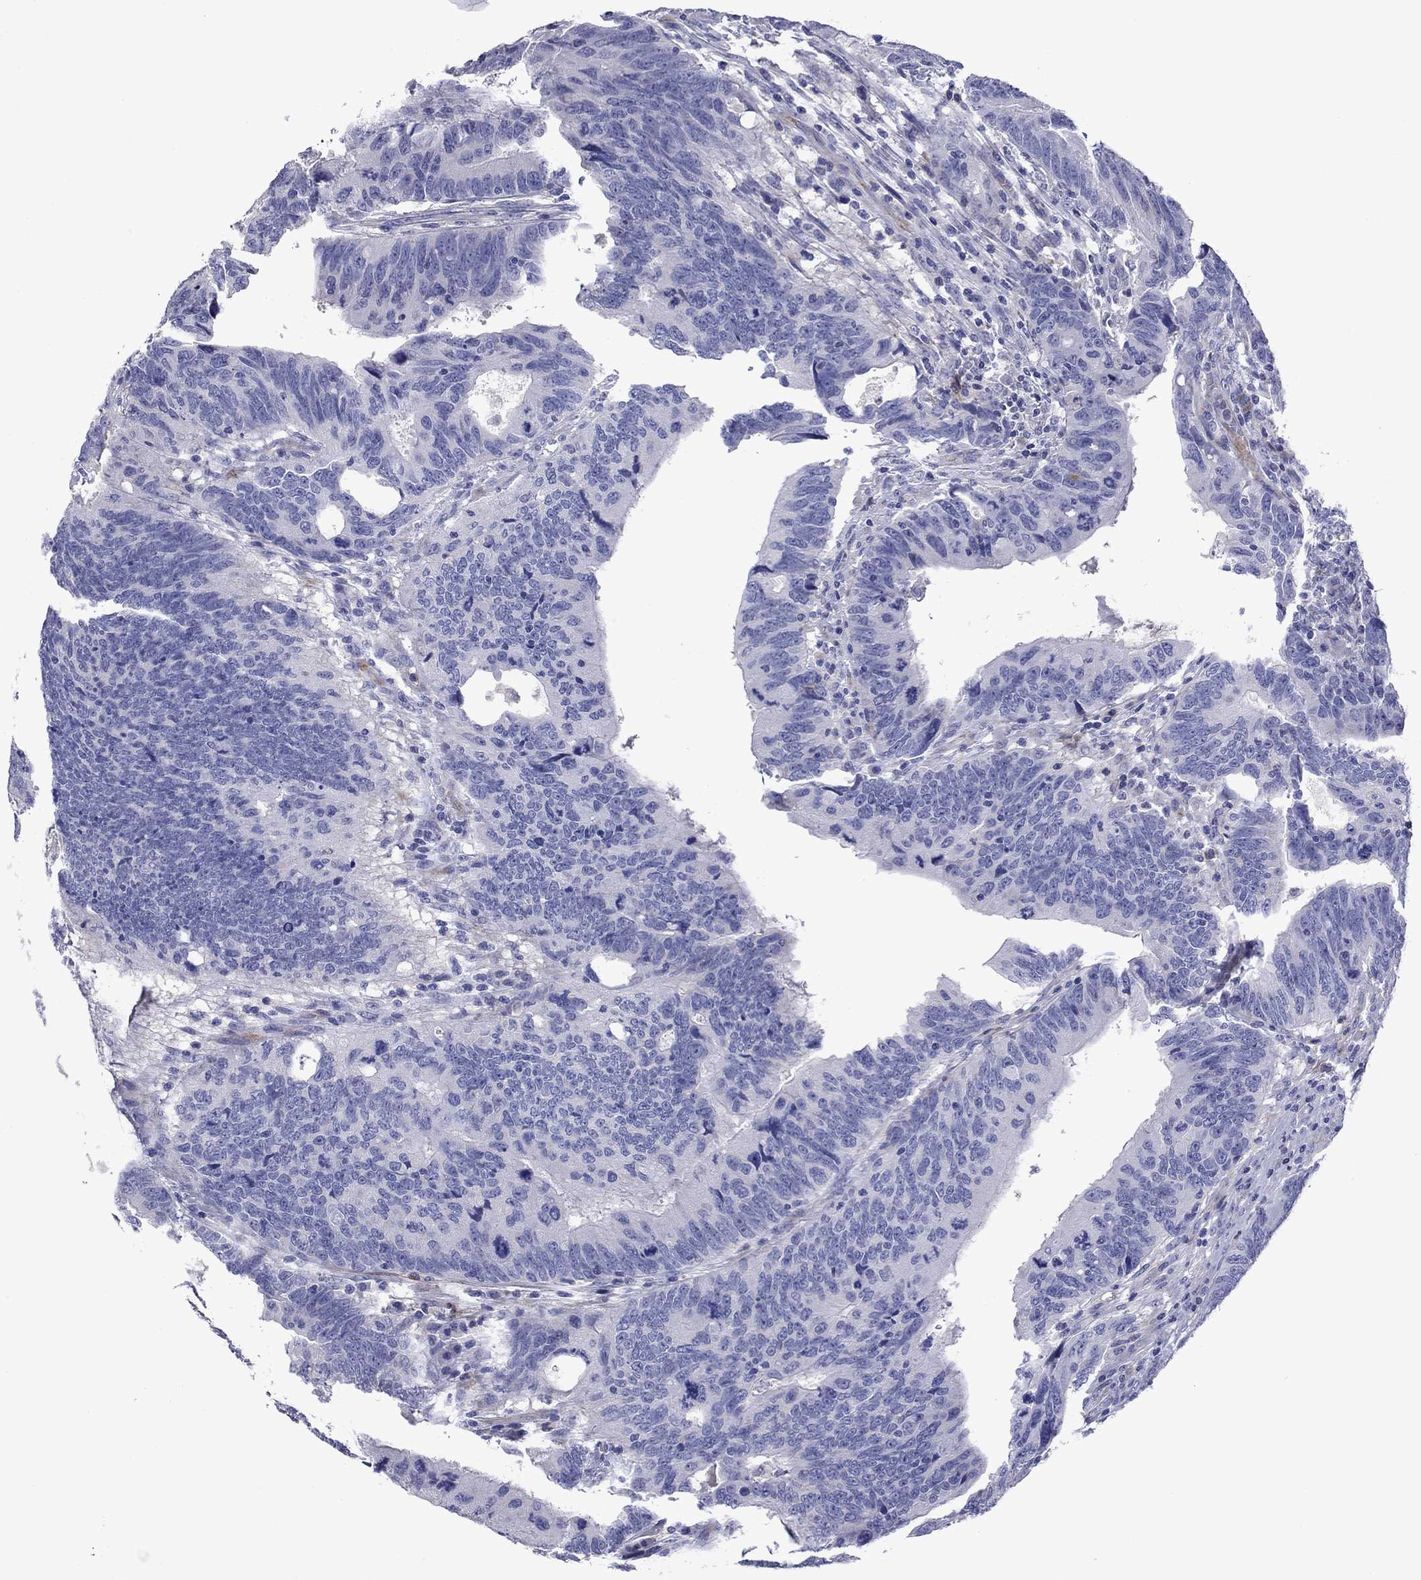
{"staining": {"intensity": "negative", "quantity": "none", "location": "none"}, "tissue": "colorectal cancer", "cell_type": "Tumor cells", "image_type": "cancer", "snomed": [{"axis": "morphology", "description": "Adenocarcinoma, NOS"}, {"axis": "topography", "description": "Colon"}], "caption": "Tumor cells show no significant expression in adenocarcinoma (colorectal).", "gene": "CNDP1", "patient": {"sex": "female", "age": 77}}